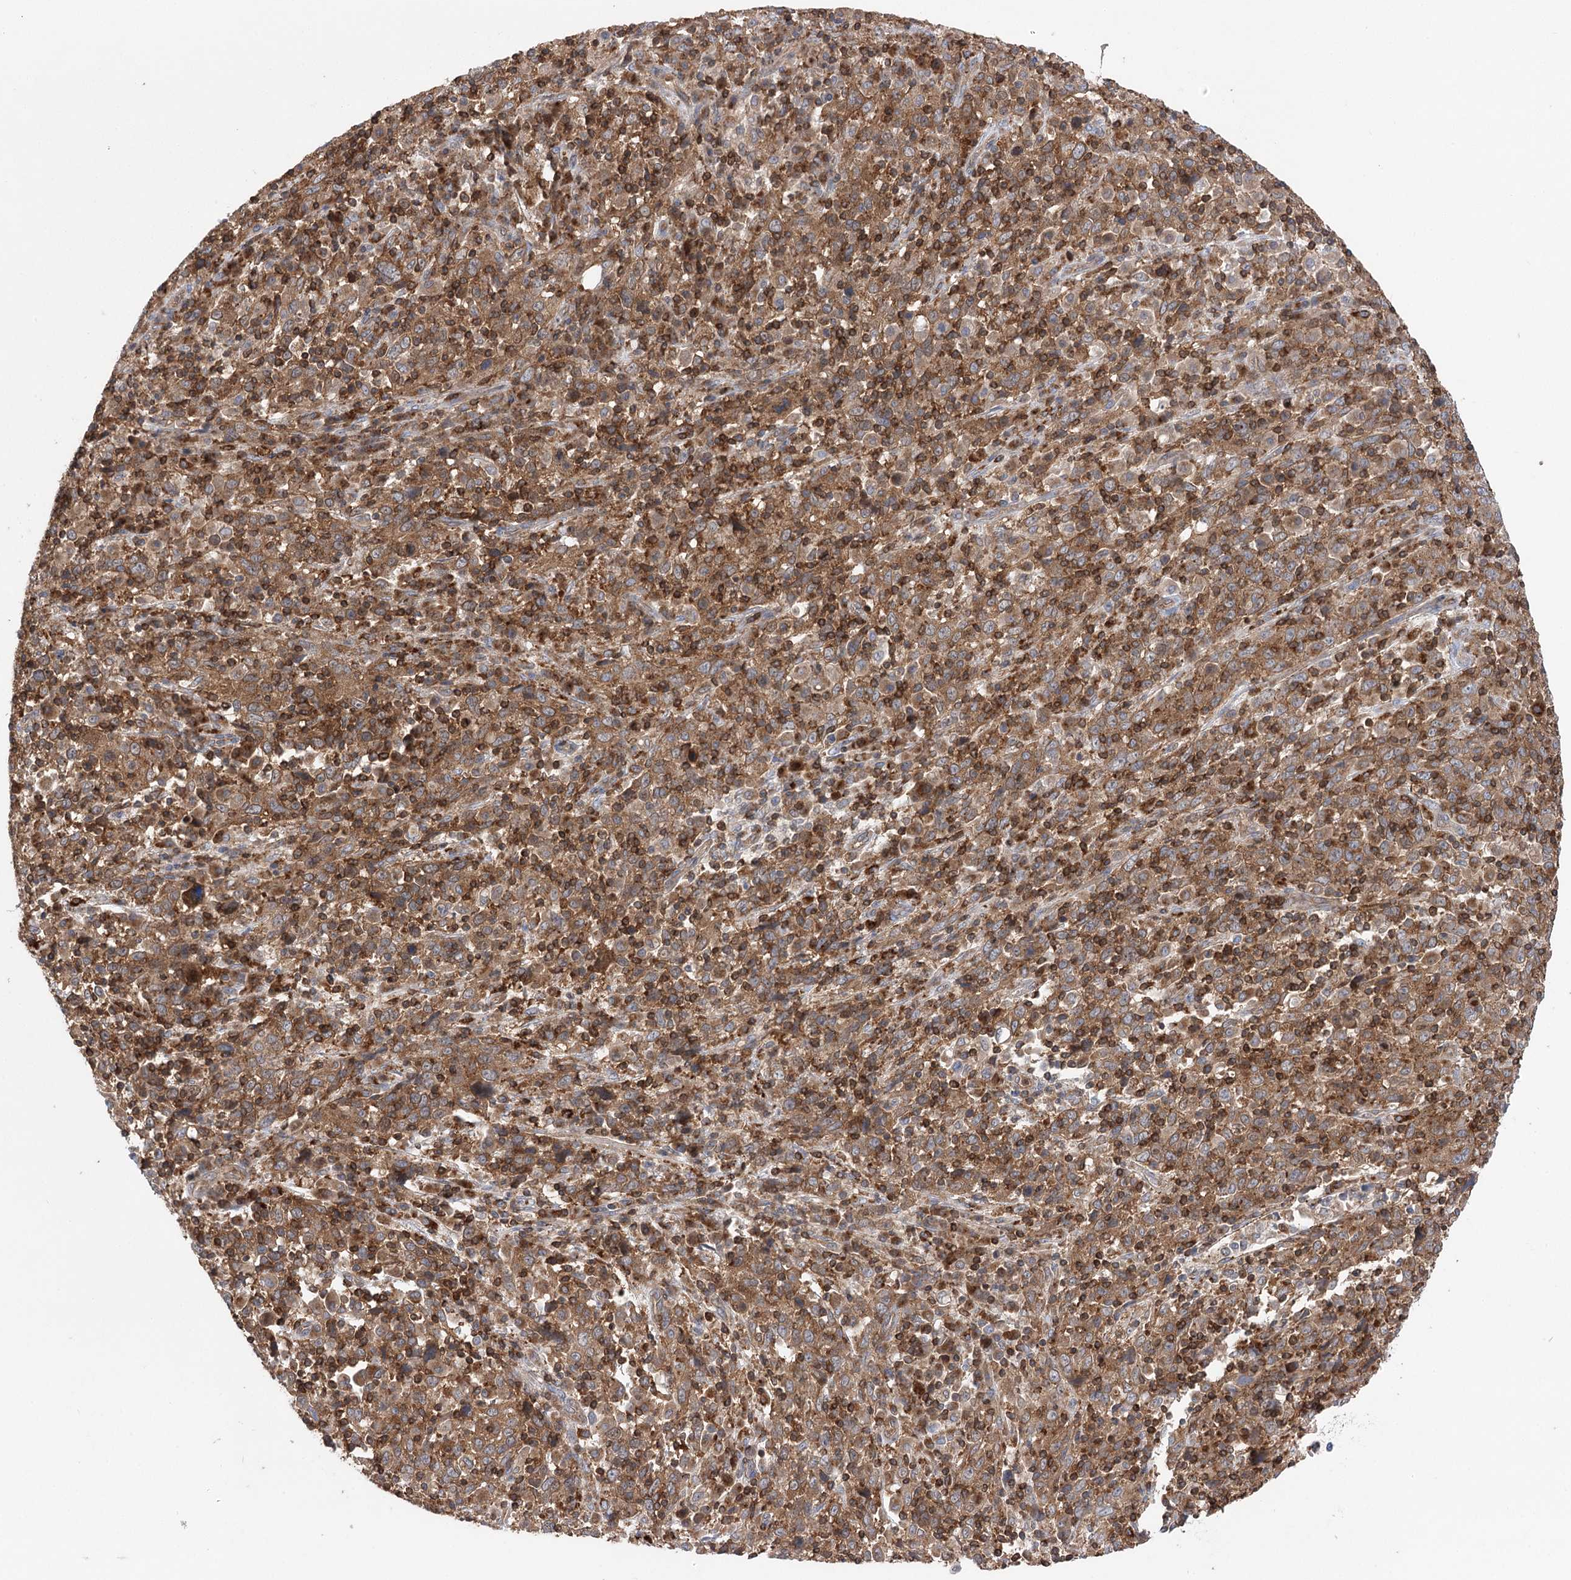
{"staining": {"intensity": "moderate", "quantity": ">75%", "location": "cytoplasmic/membranous"}, "tissue": "cervical cancer", "cell_type": "Tumor cells", "image_type": "cancer", "snomed": [{"axis": "morphology", "description": "Squamous cell carcinoma, NOS"}, {"axis": "topography", "description": "Cervix"}], "caption": "Immunohistochemical staining of cervical cancer (squamous cell carcinoma) demonstrates medium levels of moderate cytoplasmic/membranous staining in about >75% of tumor cells.", "gene": "VPS37B", "patient": {"sex": "female", "age": 46}}